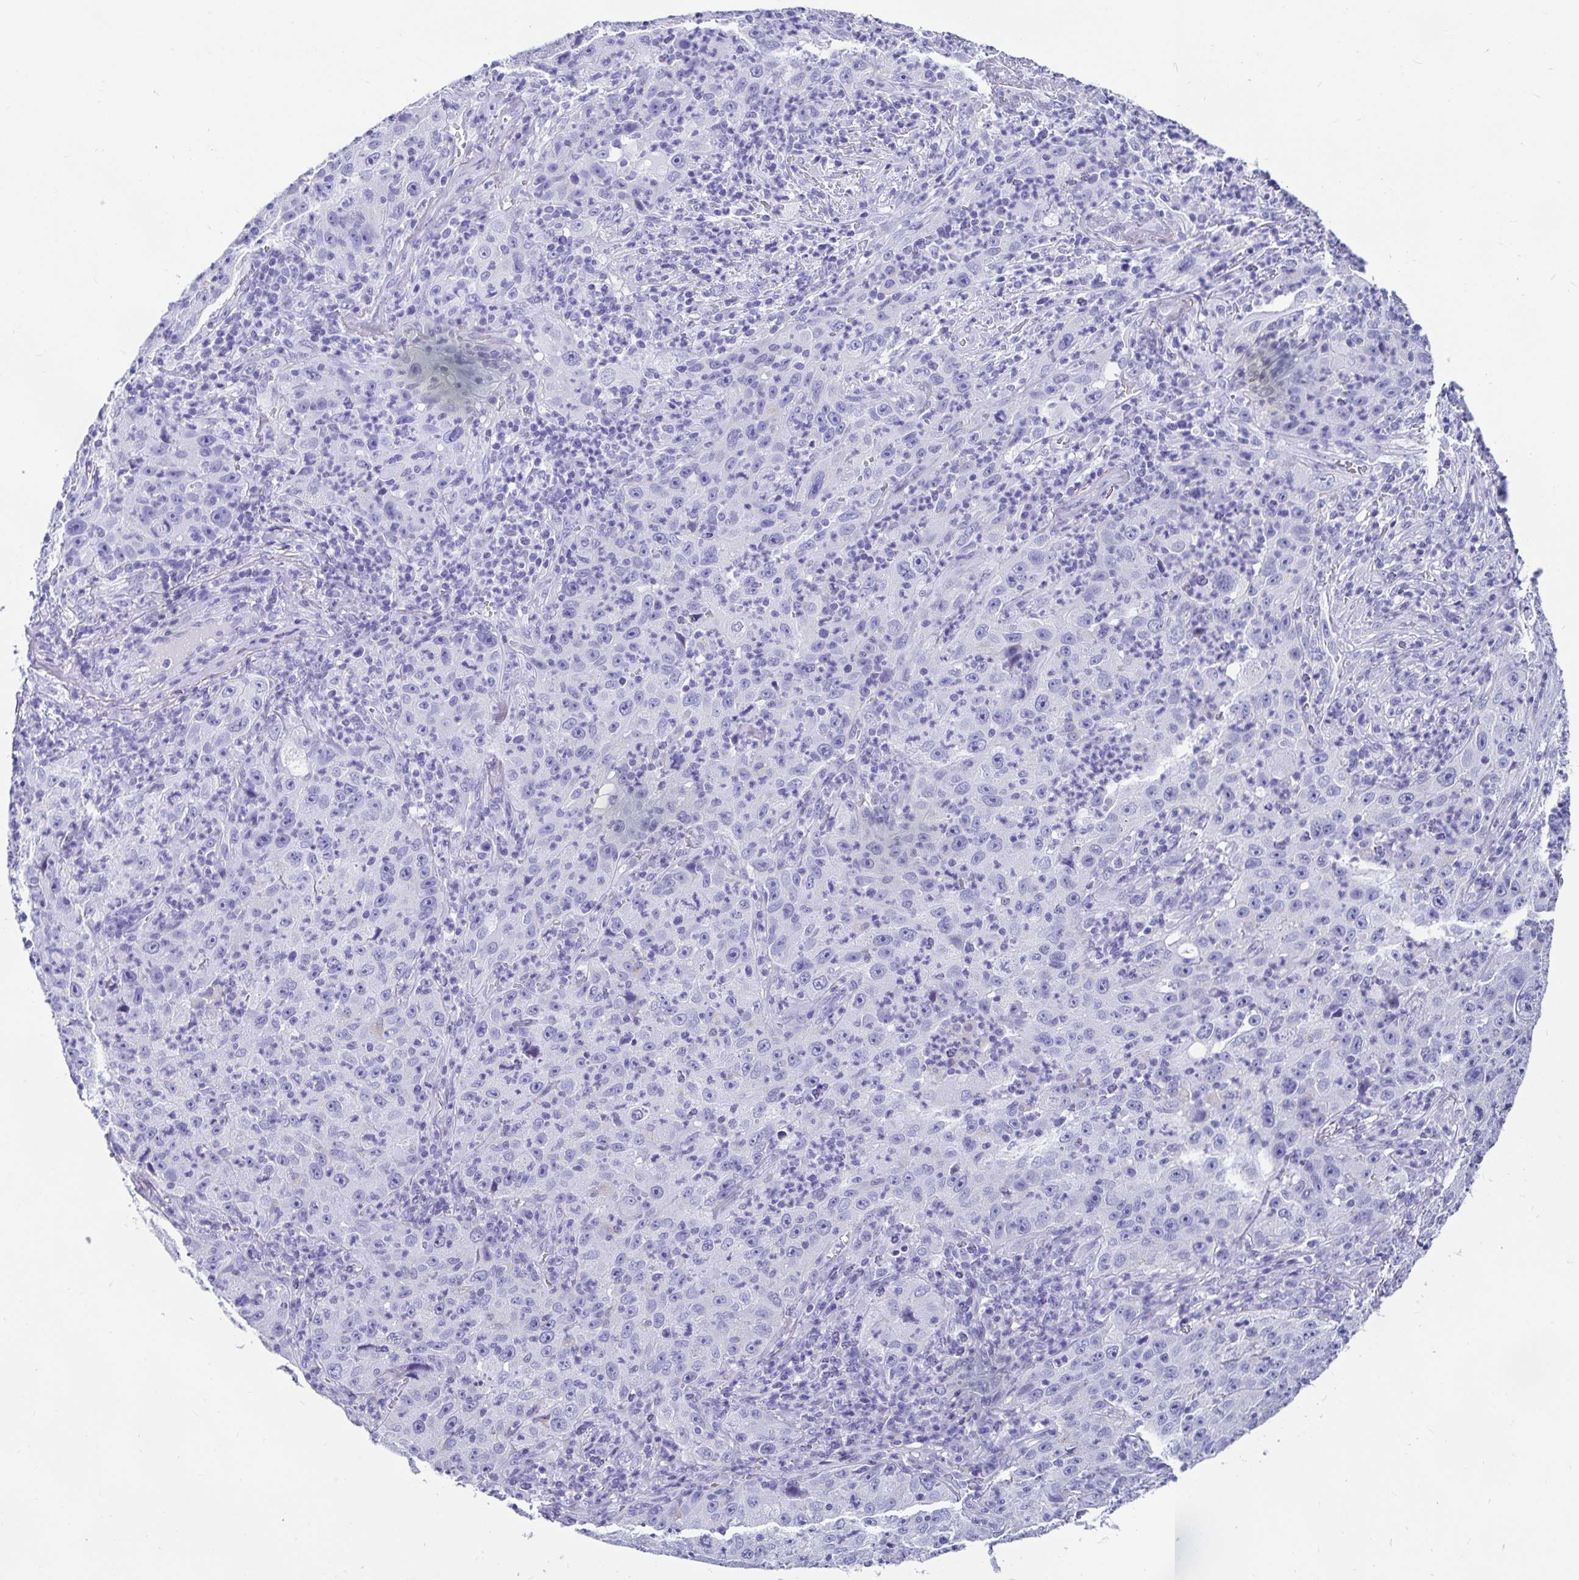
{"staining": {"intensity": "negative", "quantity": "none", "location": "none"}, "tissue": "lung cancer", "cell_type": "Tumor cells", "image_type": "cancer", "snomed": [{"axis": "morphology", "description": "Squamous cell carcinoma, NOS"}, {"axis": "topography", "description": "Lung"}], "caption": "A high-resolution micrograph shows immunohistochemistry (IHC) staining of squamous cell carcinoma (lung), which displays no significant positivity in tumor cells.", "gene": "ZPBP2", "patient": {"sex": "male", "age": 71}}